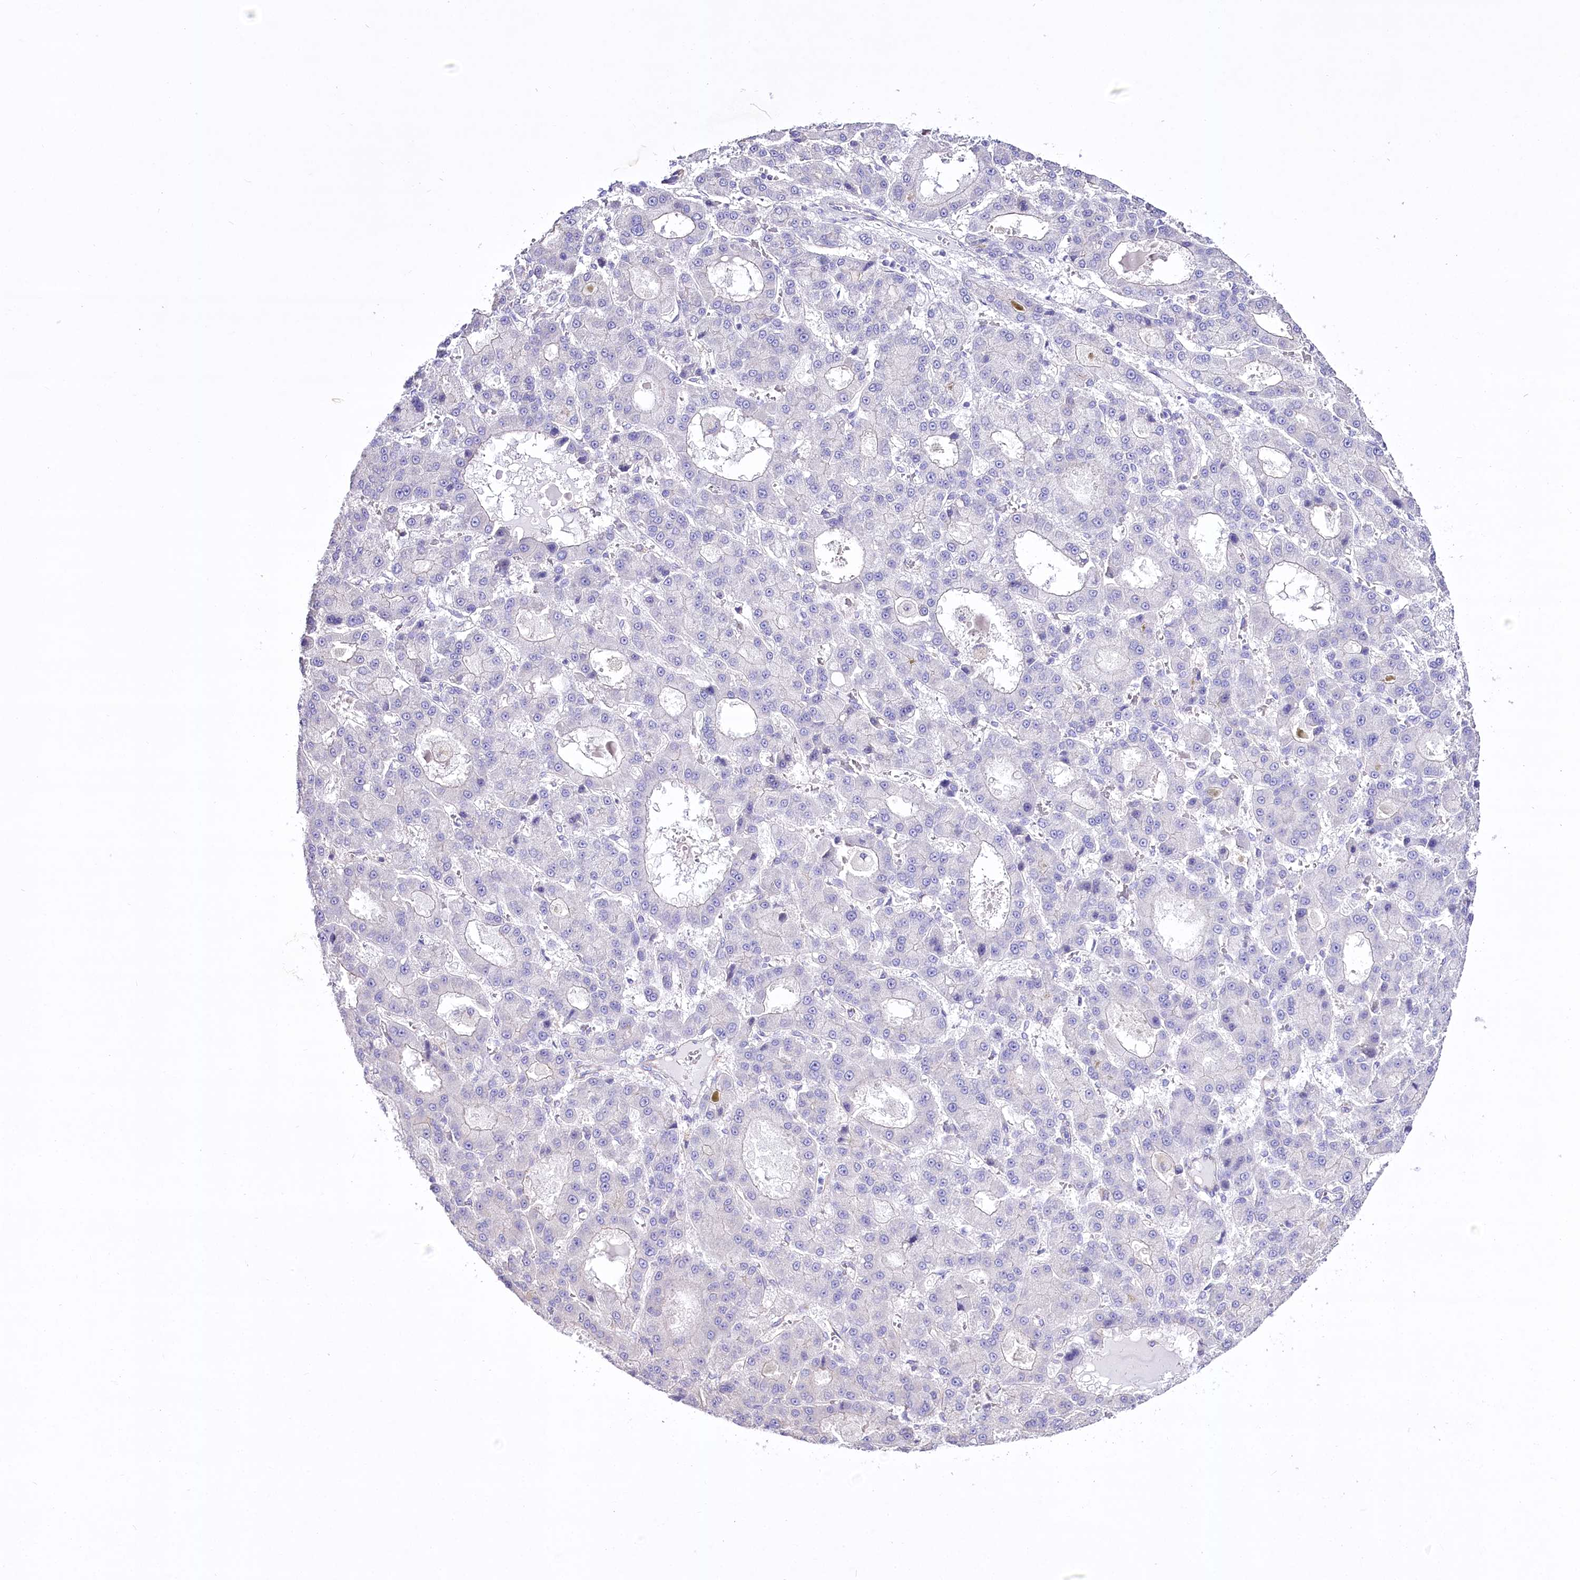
{"staining": {"intensity": "negative", "quantity": "none", "location": "none"}, "tissue": "liver cancer", "cell_type": "Tumor cells", "image_type": "cancer", "snomed": [{"axis": "morphology", "description": "Carcinoma, Hepatocellular, NOS"}, {"axis": "topography", "description": "Liver"}], "caption": "Tumor cells are negative for brown protein staining in hepatocellular carcinoma (liver).", "gene": "LRRC34", "patient": {"sex": "male", "age": 70}}